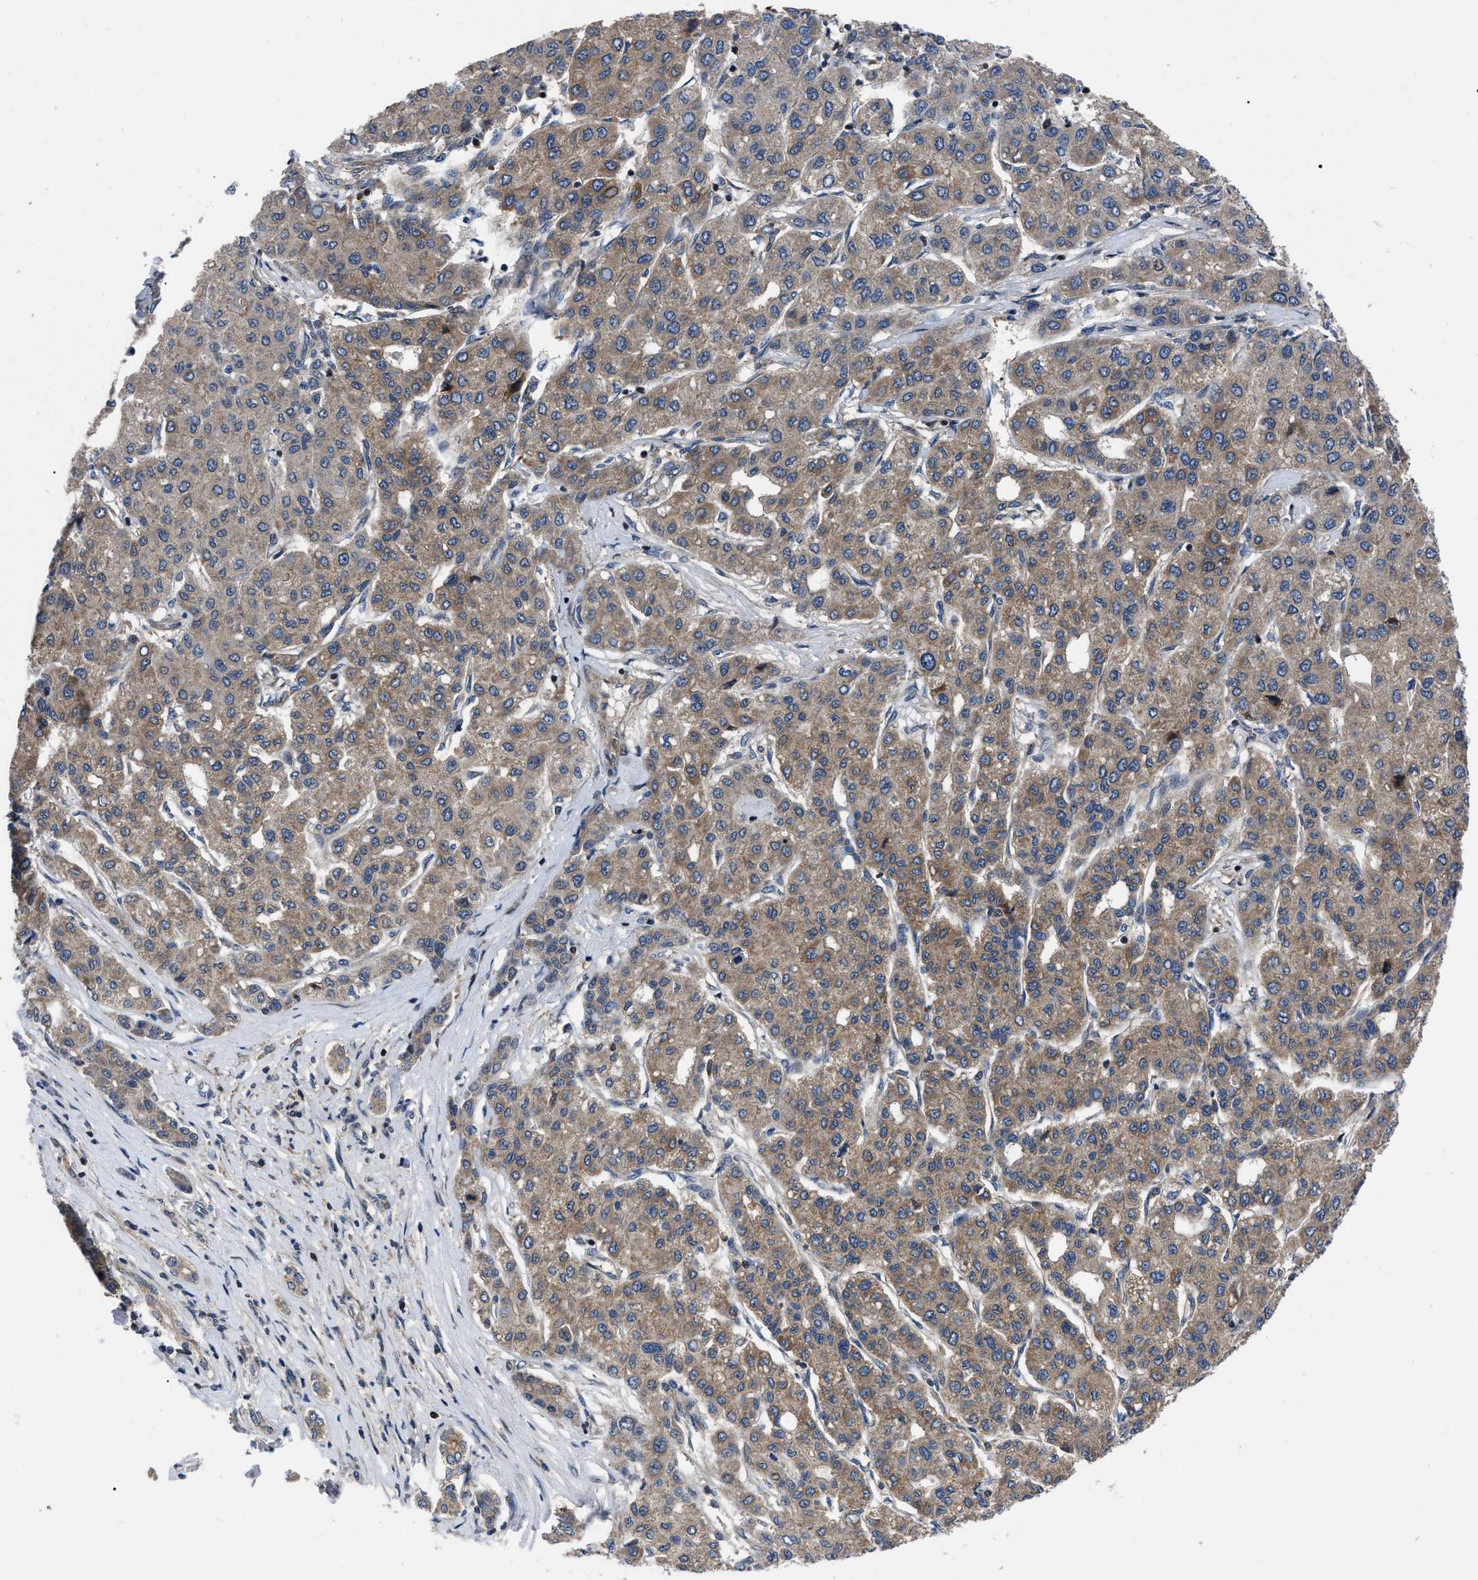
{"staining": {"intensity": "moderate", "quantity": ">75%", "location": "cytoplasmic/membranous"}, "tissue": "liver cancer", "cell_type": "Tumor cells", "image_type": "cancer", "snomed": [{"axis": "morphology", "description": "Carcinoma, Hepatocellular, NOS"}, {"axis": "topography", "description": "Liver"}], "caption": "A brown stain labels moderate cytoplasmic/membranous positivity of a protein in hepatocellular carcinoma (liver) tumor cells.", "gene": "PPWD1", "patient": {"sex": "male", "age": 65}}